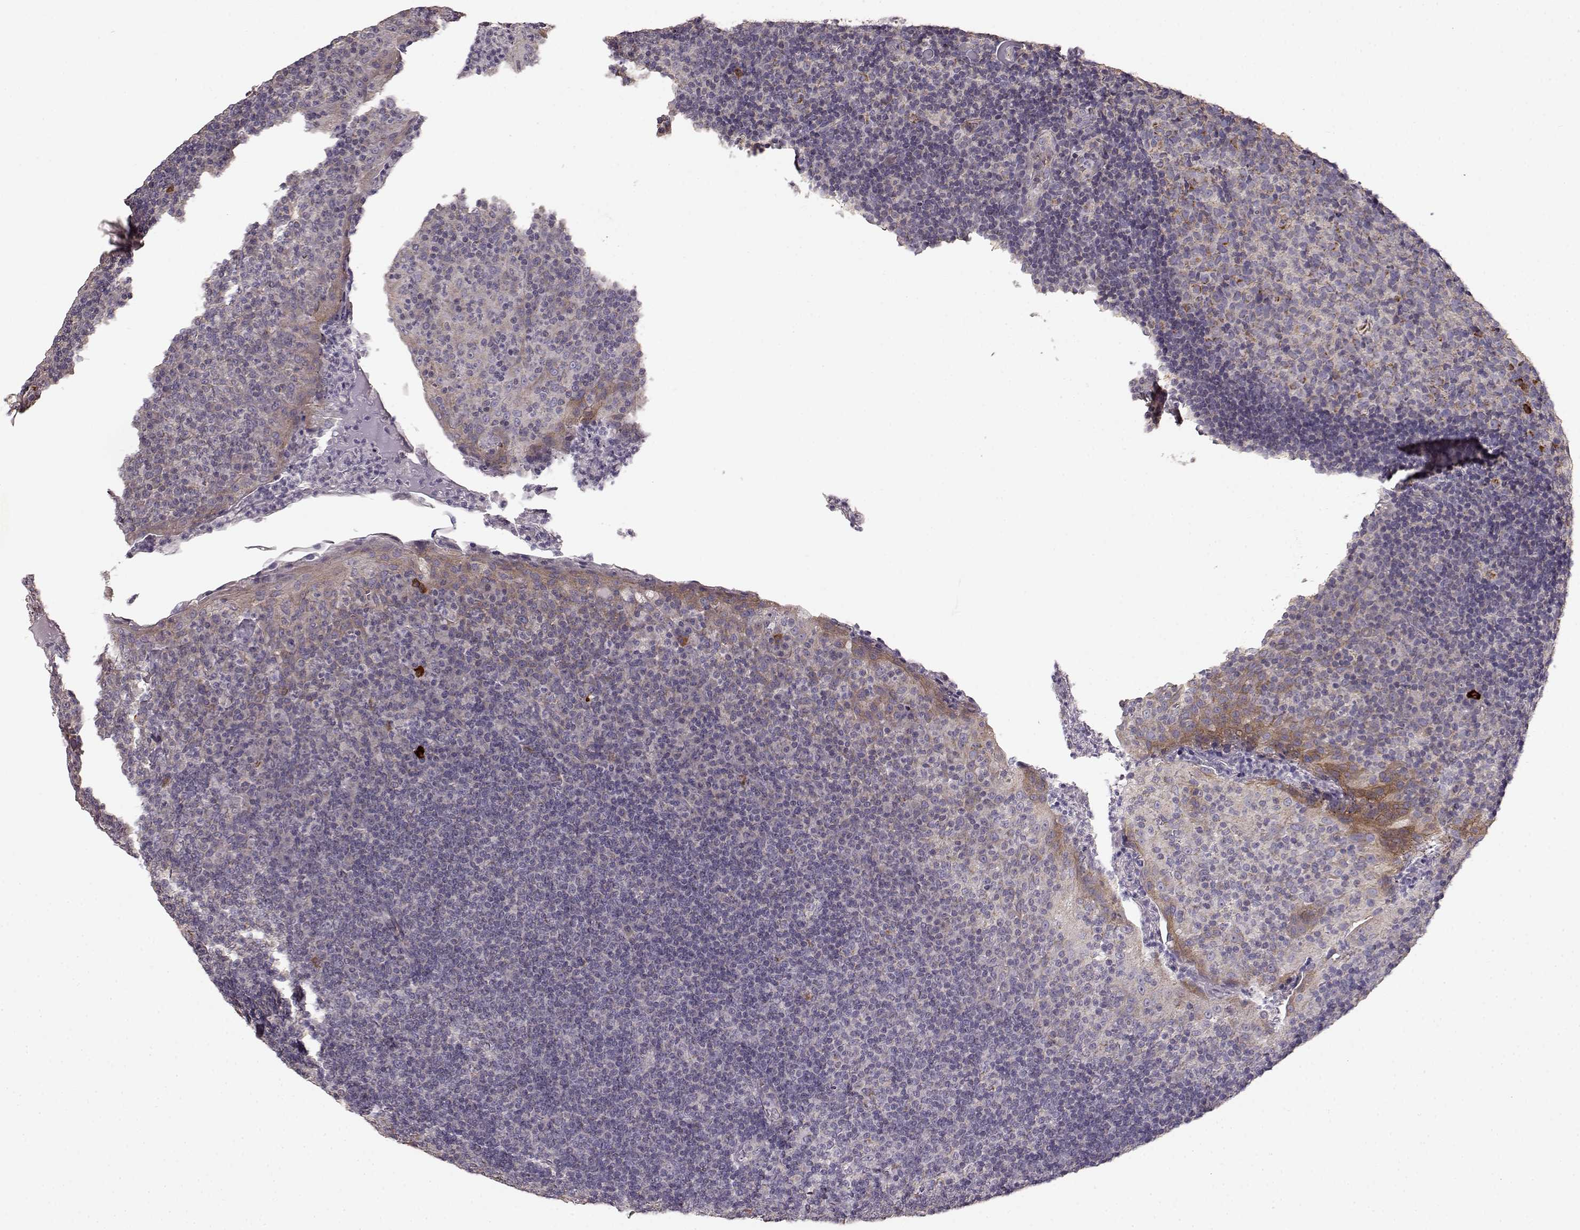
{"staining": {"intensity": "negative", "quantity": "none", "location": "none"}, "tissue": "tonsil", "cell_type": "Germinal center cells", "image_type": "normal", "snomed": [{"axis": "morphology", "description": "Normal tissue, NOS"}, {"axis": "topography", "description": "Tonsil"}], "caption": "Immunohistochemical staining of unremarkable human tonsil reveals no significant expression in germinal center cells.", "gene": "ERBB3", "patient": {"sex": "female", "age": 12}}